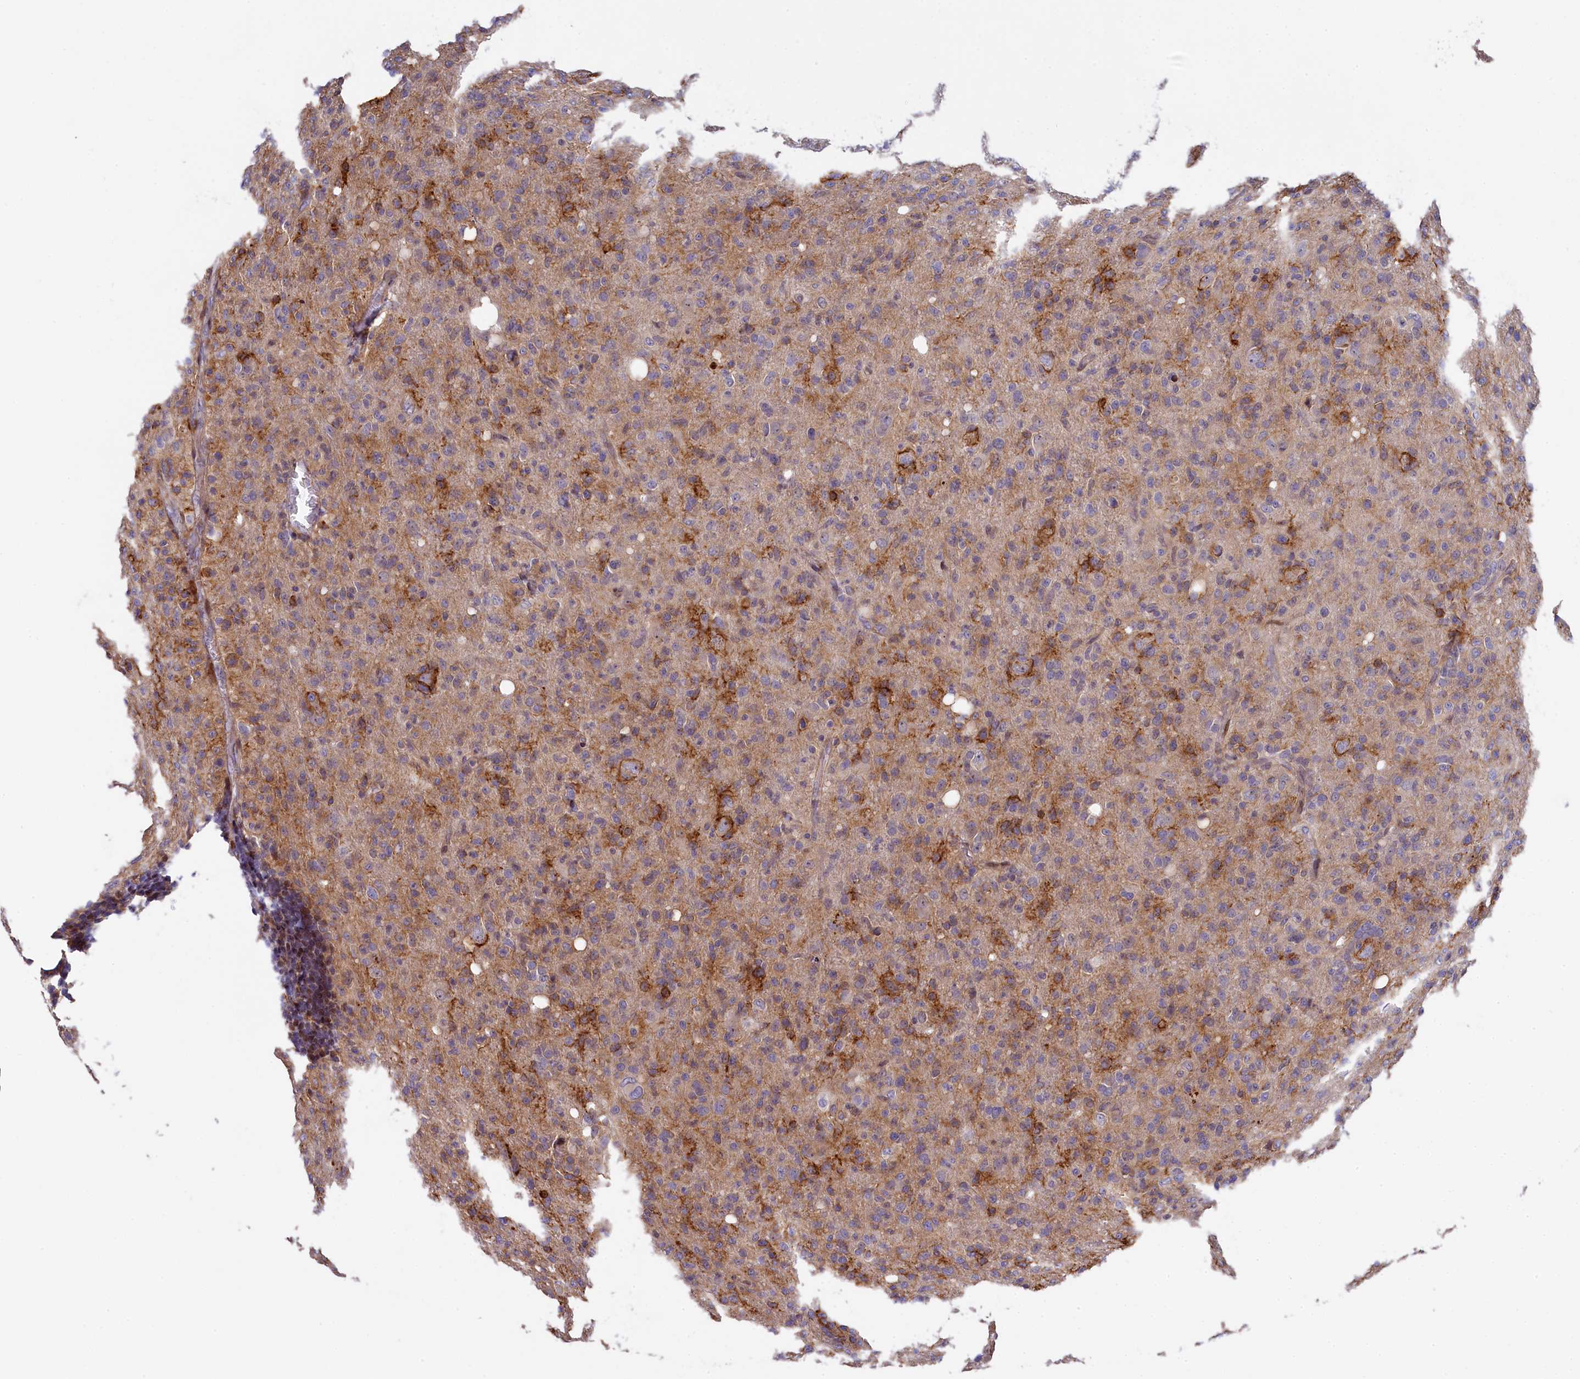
{"staining": {"intensity": "weak", "quantity": "<25%", "location": "cytoplasmic/membranous"}, "tissue": "glioma", "cell_type": "Tumor cells", "image_type": "cancer", "snomed": [{"axis": "morphology", "description": "Glioma, malignant, High grade"}, {"axis": "topography", "description": "Brain"}], "caption": "Photomicrograph shows no protein staining in tumor cells of glioma tissue.", "gene": "TGDS", "patient": {"sex": "female", "age": 57}}